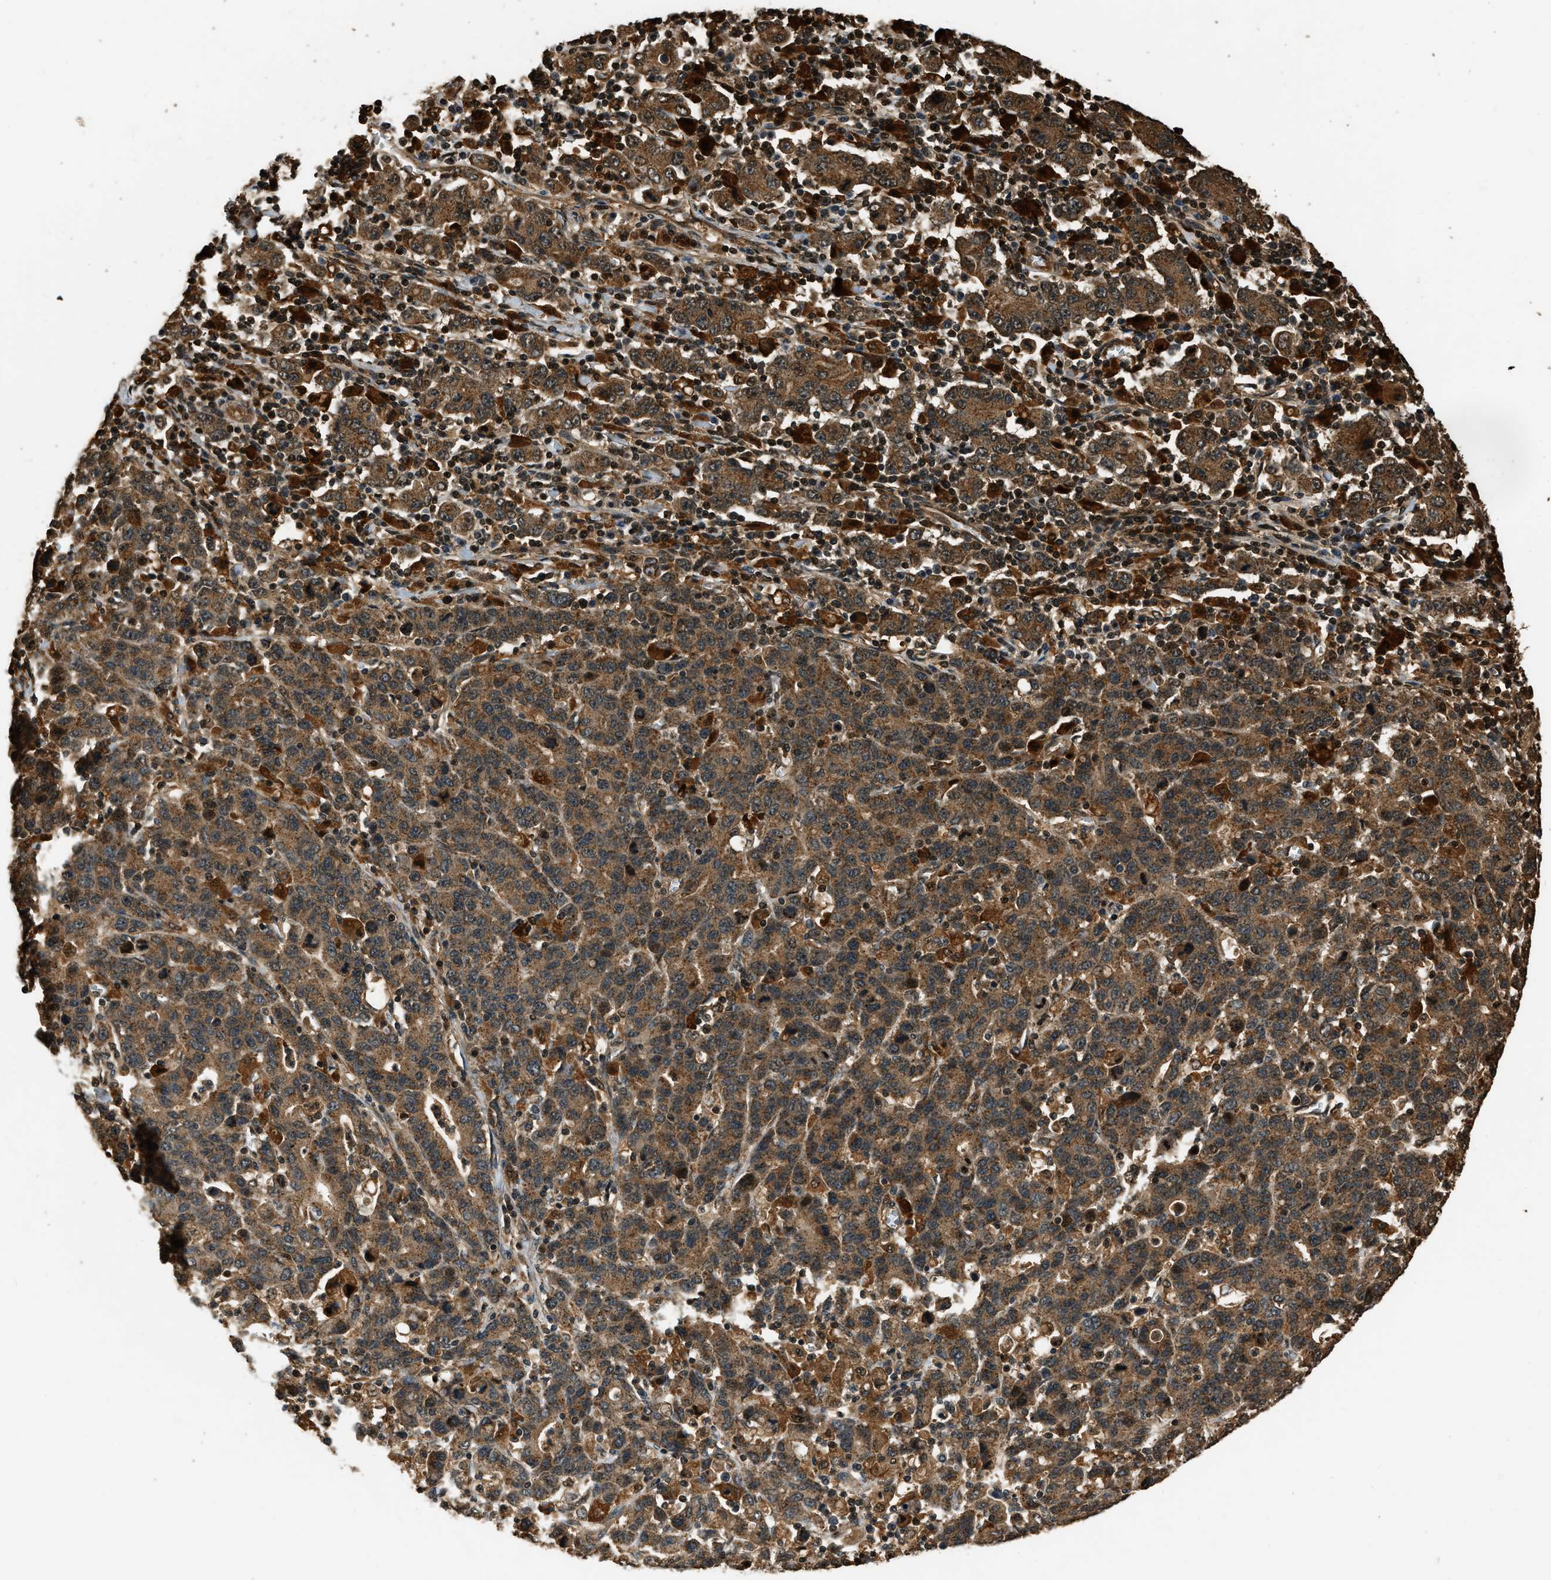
{"staining": {"intensity": "moderate", "quantity": ">75%", "location": "cytoplasmic/membranous"}, "tissue": "stomach cancer", "cell_type": "Tumor cells", "image_type": "cancer", "snomed": [{"axis": "morphology", "description": "Adenocarcinoma, NOS"}, {"axis": "topography", "description": "Stomach, upper"}], "caption": "A high-resolution histopathology image shows immunohistochemistry staining of stomach cancer, which displays moderate cytoplasmic/membranous expression in approximately >75% of tumor cells. Using DAB (brown) and hematoxylin (blue) stains, captured at high magnification using brightfield microscopy.", "gene": "RAP2A", "patient": {"sex": "male", "age": 69}}